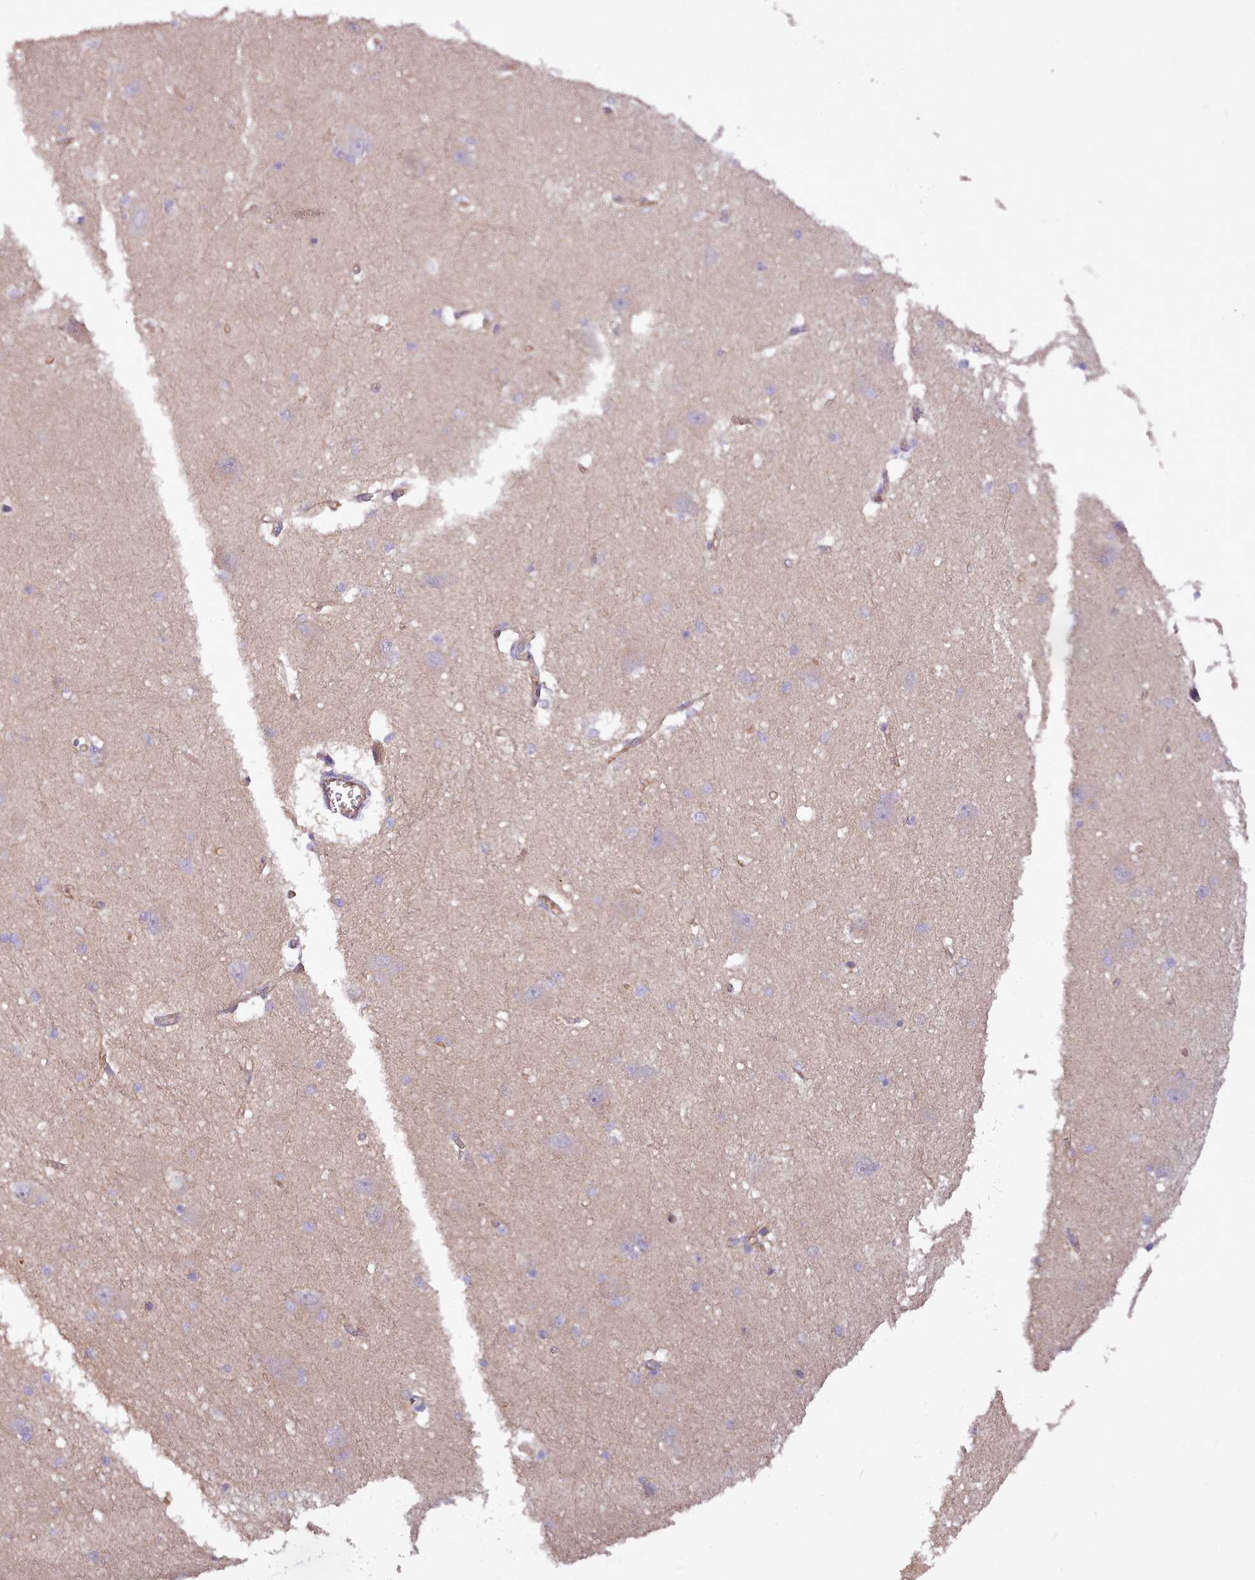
{"staining": {"intensity": "negative", "quantity": "none", "location": "none"}, "tissue": "caudate", "cell_type": "Glial cells", "image_type": "normal", "snomed": [{"axis": "morphology", "description": "Normal tissue, NOS"}, {"axis": "topography", "description": "Lateral ventricle wall"}], "caption": "The image demonstrates no significant staining in glial cells of caudate.", "gene": "NTN4", "patient": {"sex": "male", "age": 37}}